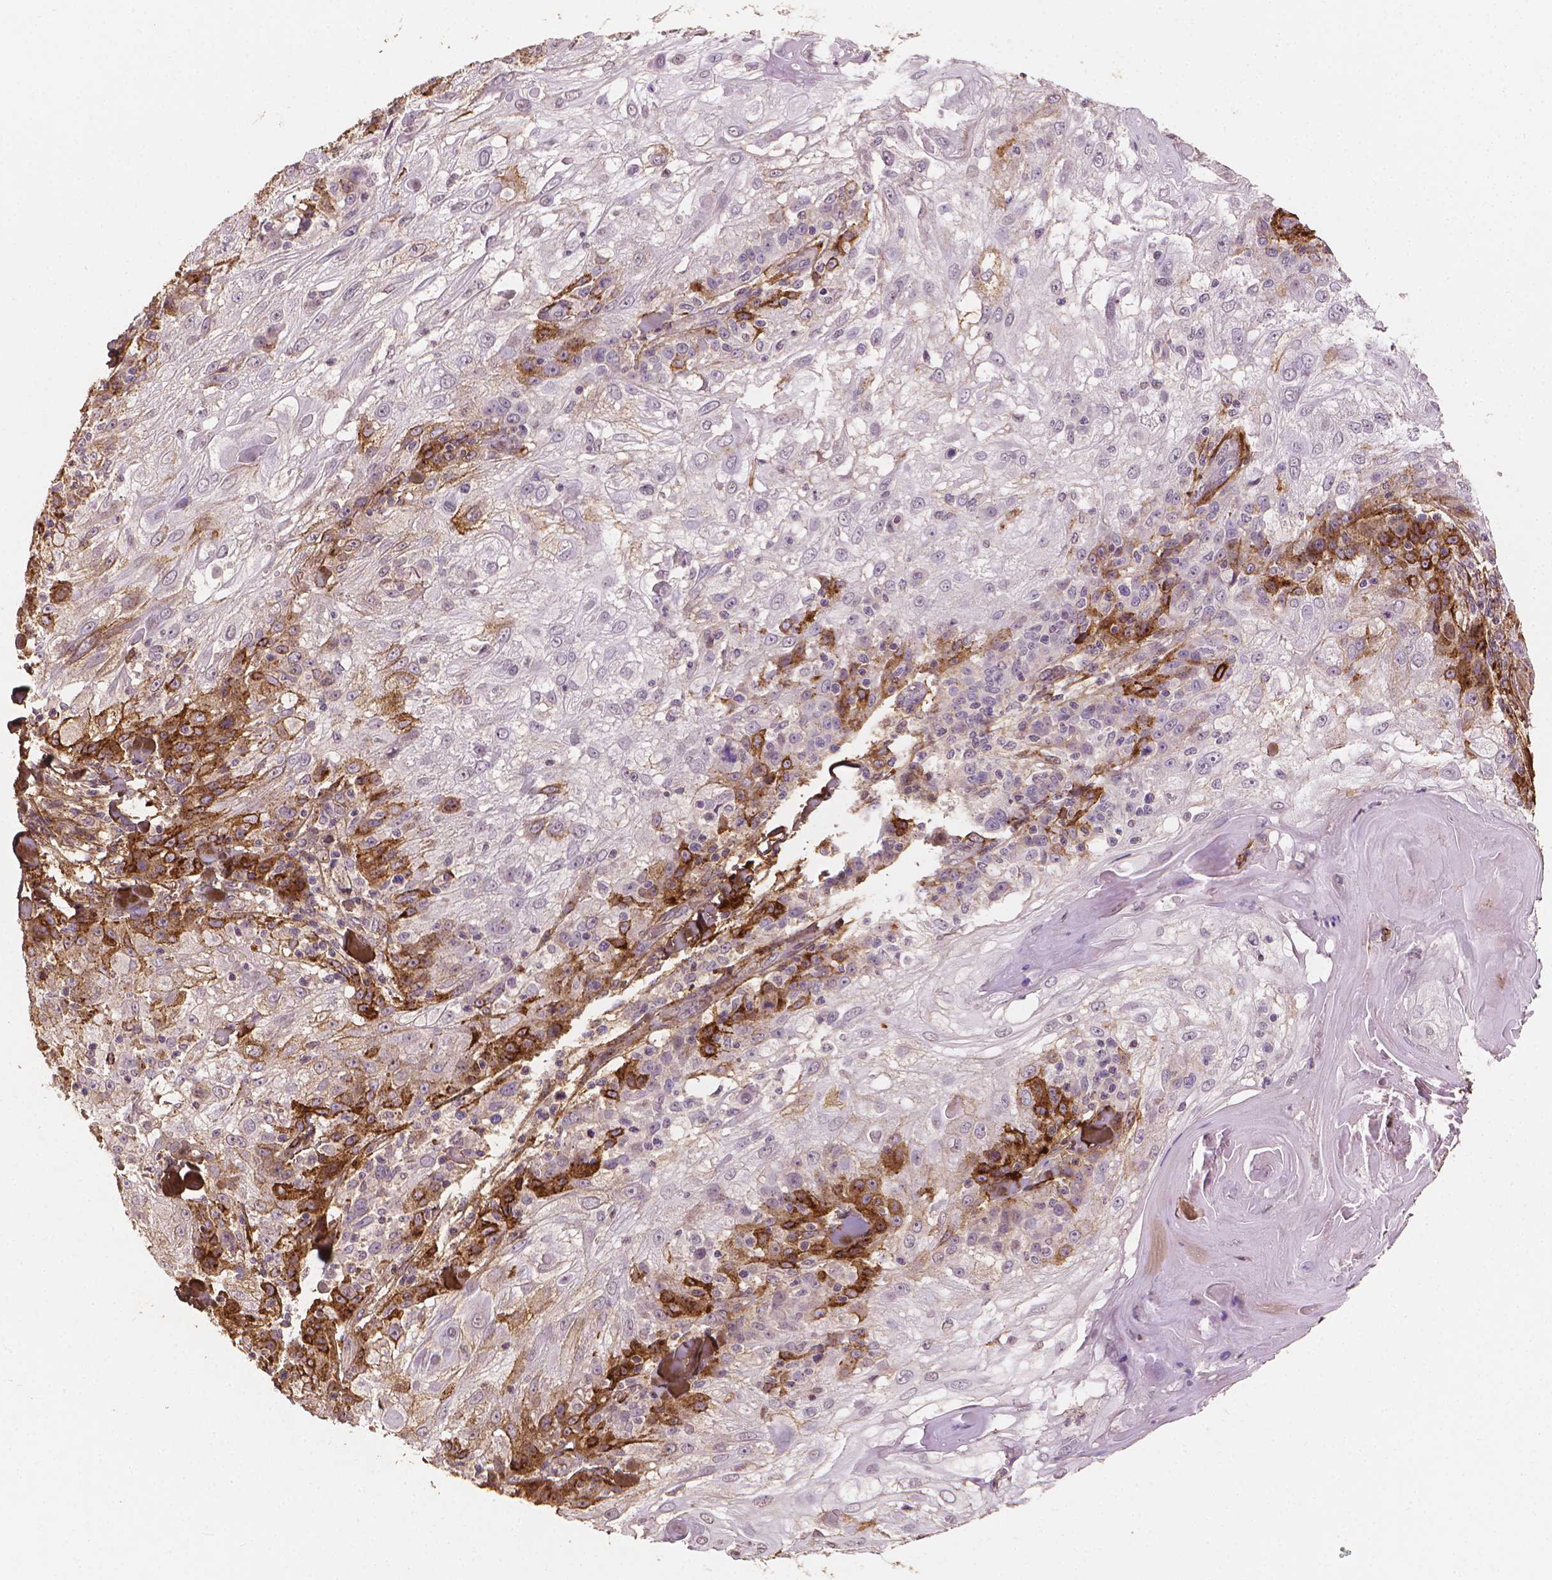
{"staining": {"intensity": "strong", "quantity": "<25%", "location": "cytoplasmic/membranous"}, "tissue": "skin cancer", "cell_type": "Tumor cells", "image_type": "cancer", "snomed": [{"axis": "morphology", "description": "Normal tissue, NOS"}, {"axis": "morphology", "description": "Squamous cell carcinoma, NOS"}, {"axis": "topography", "description": "Skin"}], "caption": "Immunohistochemical staining of squamous cell carcinoma (skin) demonstrates strong cytoplasmic/membranous protein expression in about <25% of tumor cells.", "gene": "DCN", "patient": {"sex": "female", "age": 83}}